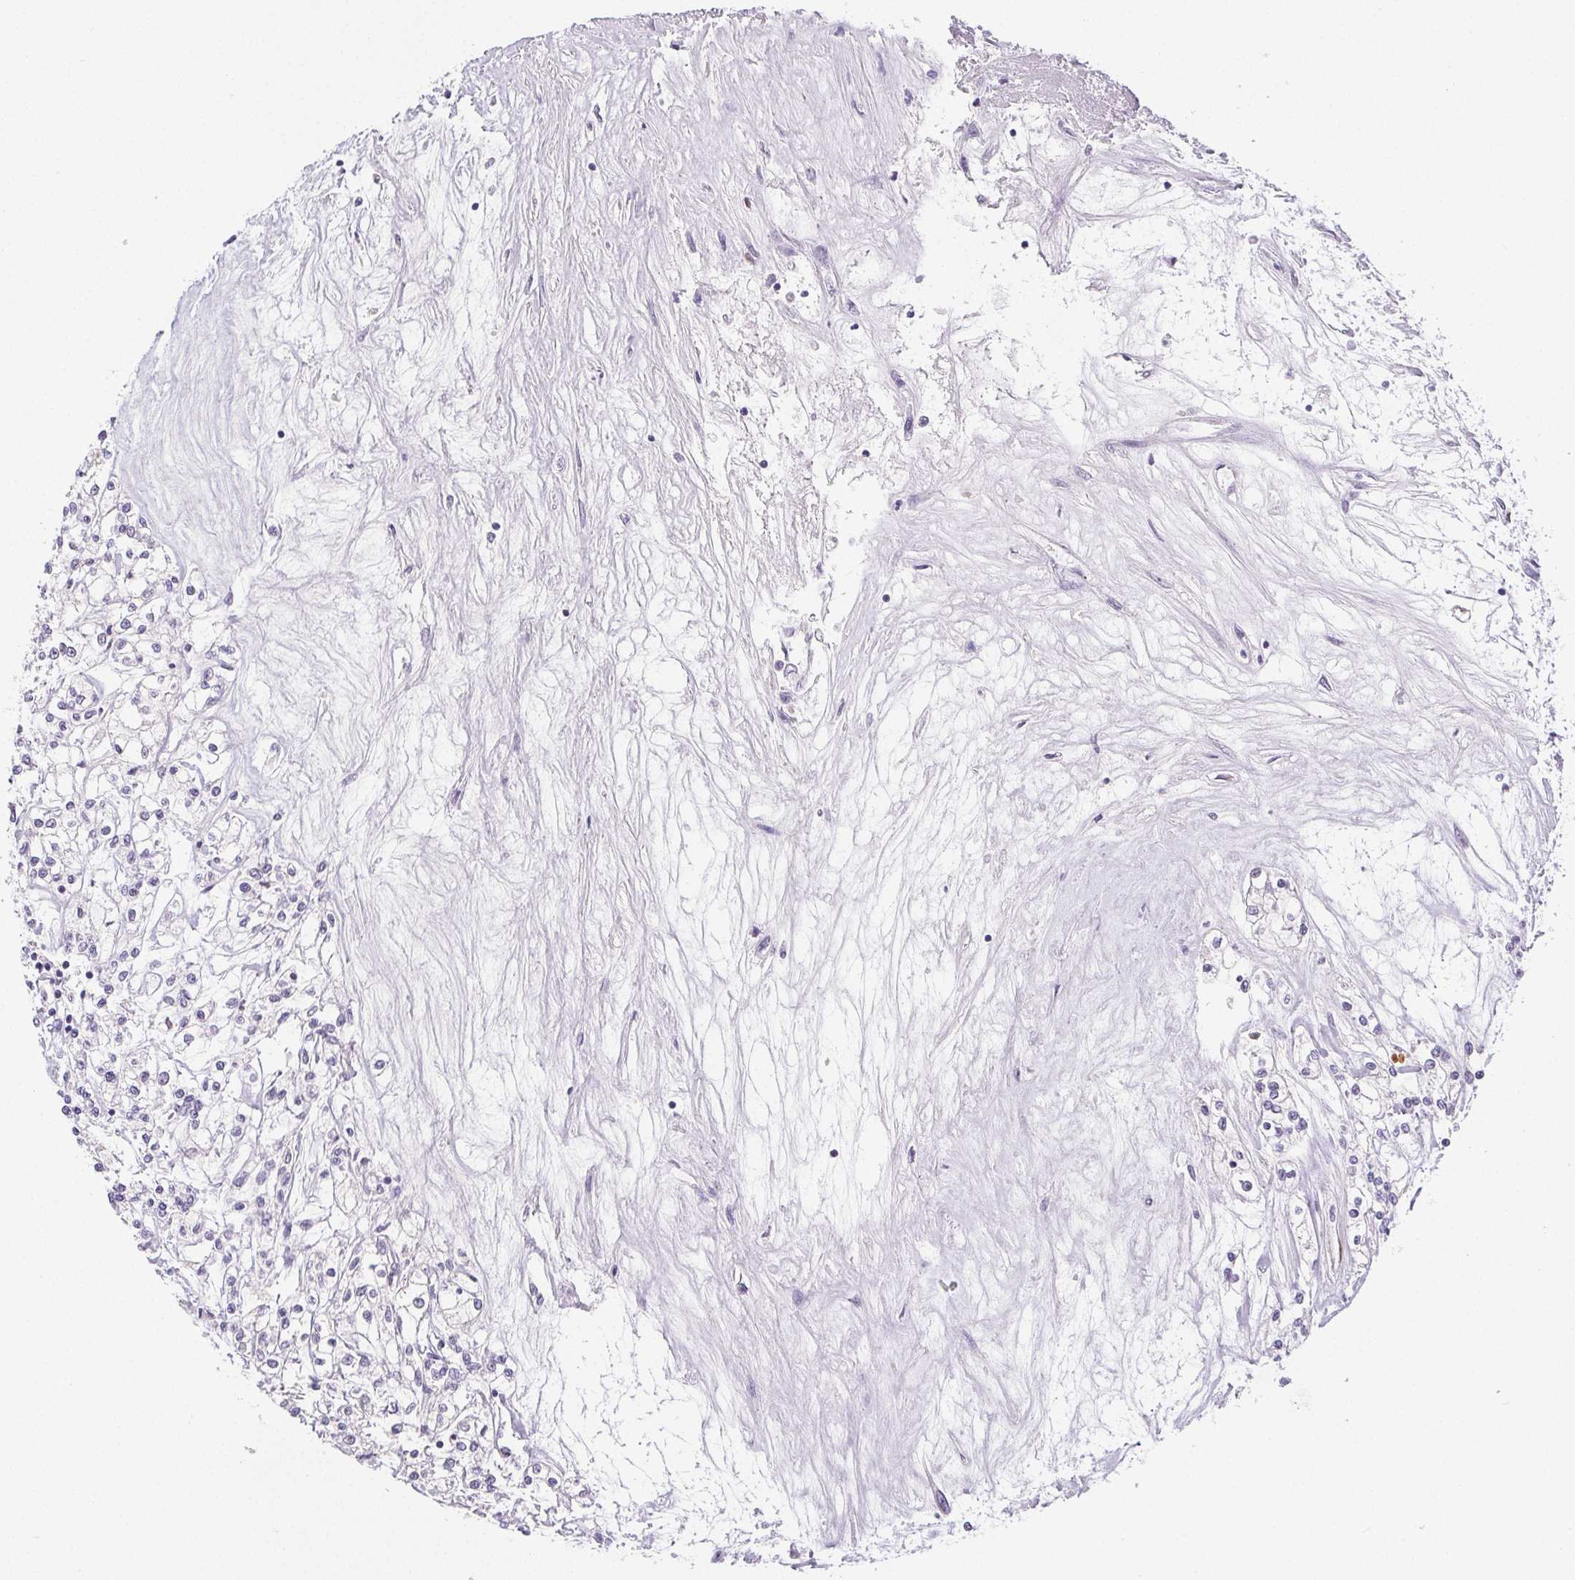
{"staining": {"intensity": "negative", "quantity": "none", "location": "none"}, "tissue": "renal cancer", "cell_type": "Tumor cells", "image_type": "cancer", "snomed": [{"axis": "morphology", "description": "Adenocarcinoma, NOS"}, {"axis": "topography", "description": "Kidney"}], "caption": "This is an IHC micrograph of renal cancer (adenocarcinoma). There is no expression in tumor cells.", "gene": "ST8SIA3", "patient": {"sex": "female", "age": 59}}